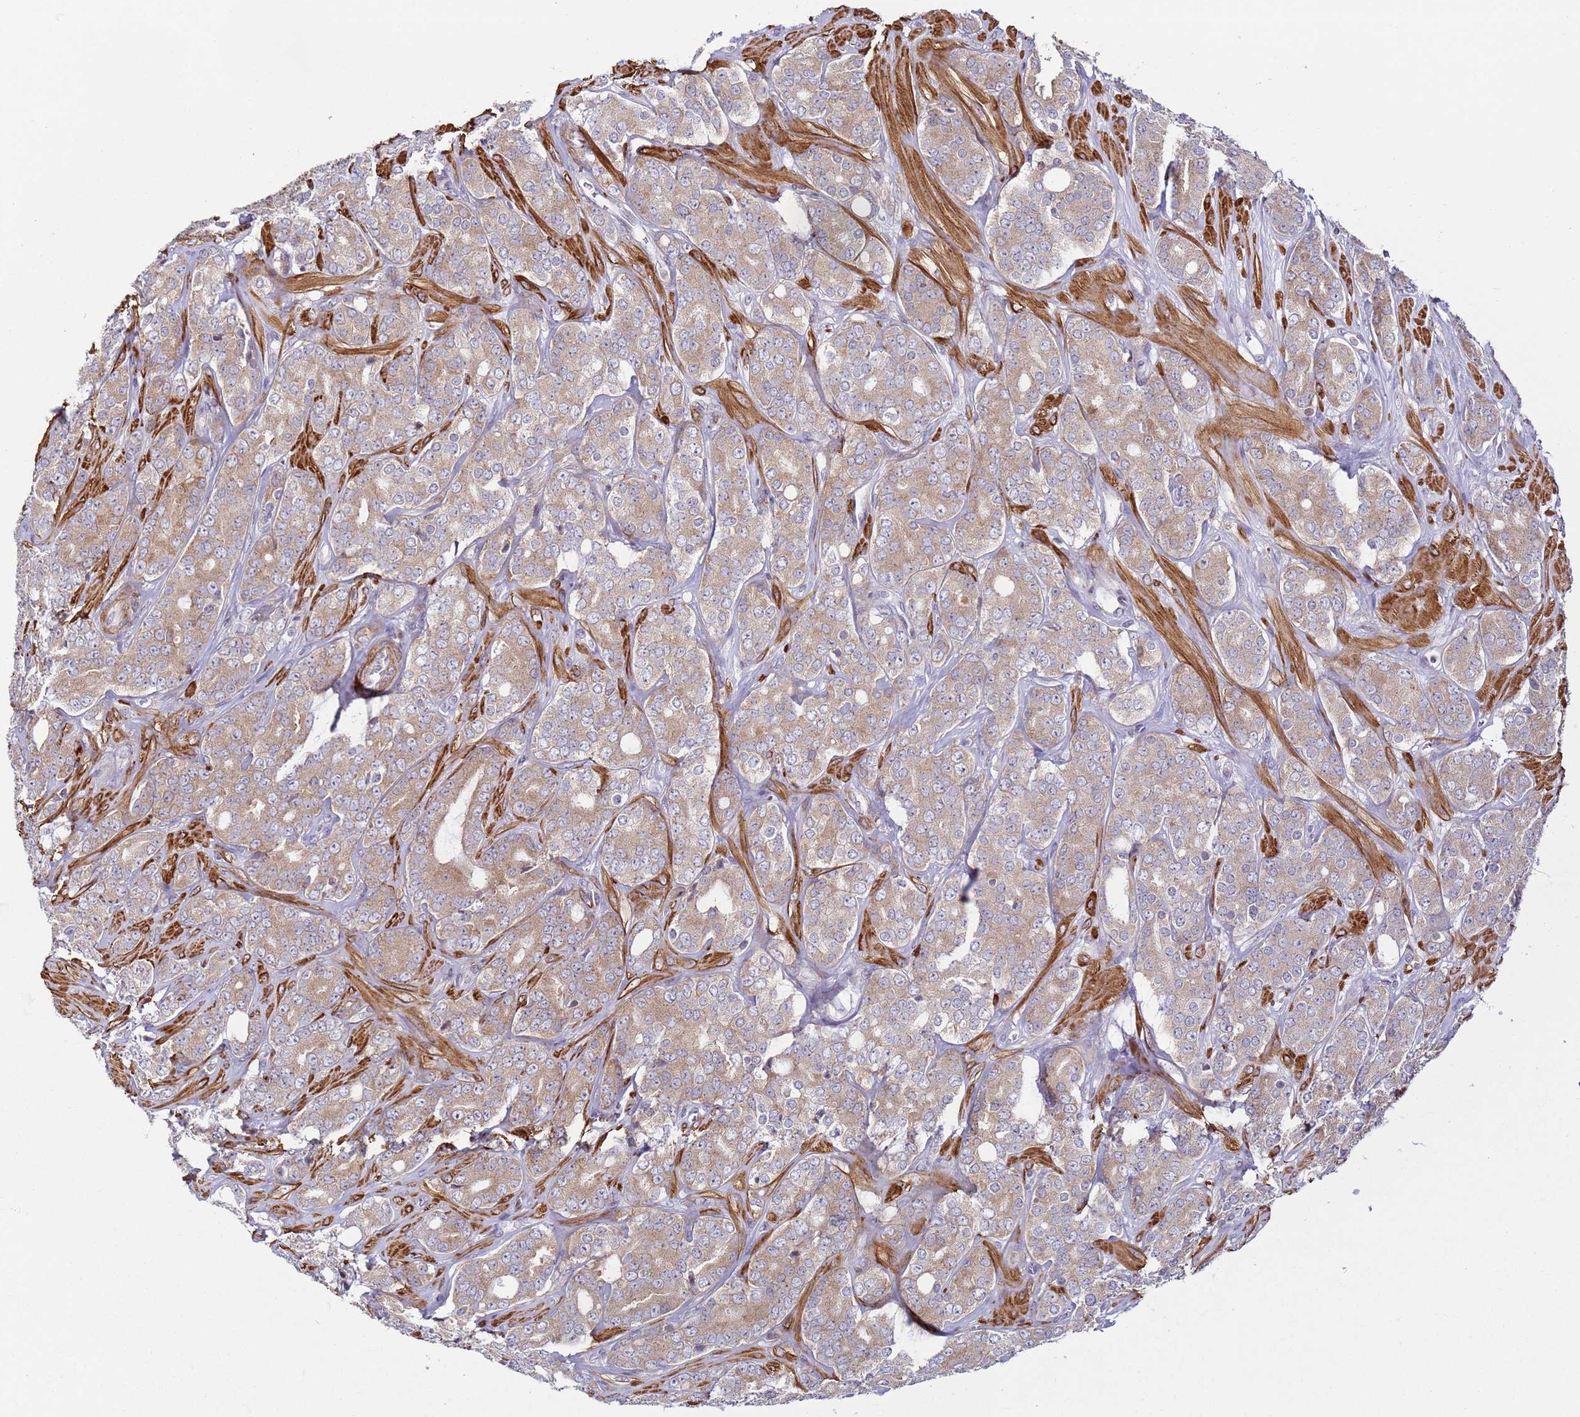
{"staining": {"intensity": "weak", "quantity": ">75%", "location": "cytoplasmic/membranous"}, "tissue": "prostate cancer", "cell_type": "Tumor cells", "image_type": "cancer", "snomed": [{"axis": "morphology", "description": "Adenocarcinoma, High grade"}, {"axis": "topography", "description": "Prostate"}], "caption": "Protein expression analysis of adenocarcinoma (high-grade) (prostate) exhibits weak cytoplasmic/membranous staining in about >75% of tumor cells.", "gene": "SNAPC4", "patient": {"sex": "male", "age": 62}}